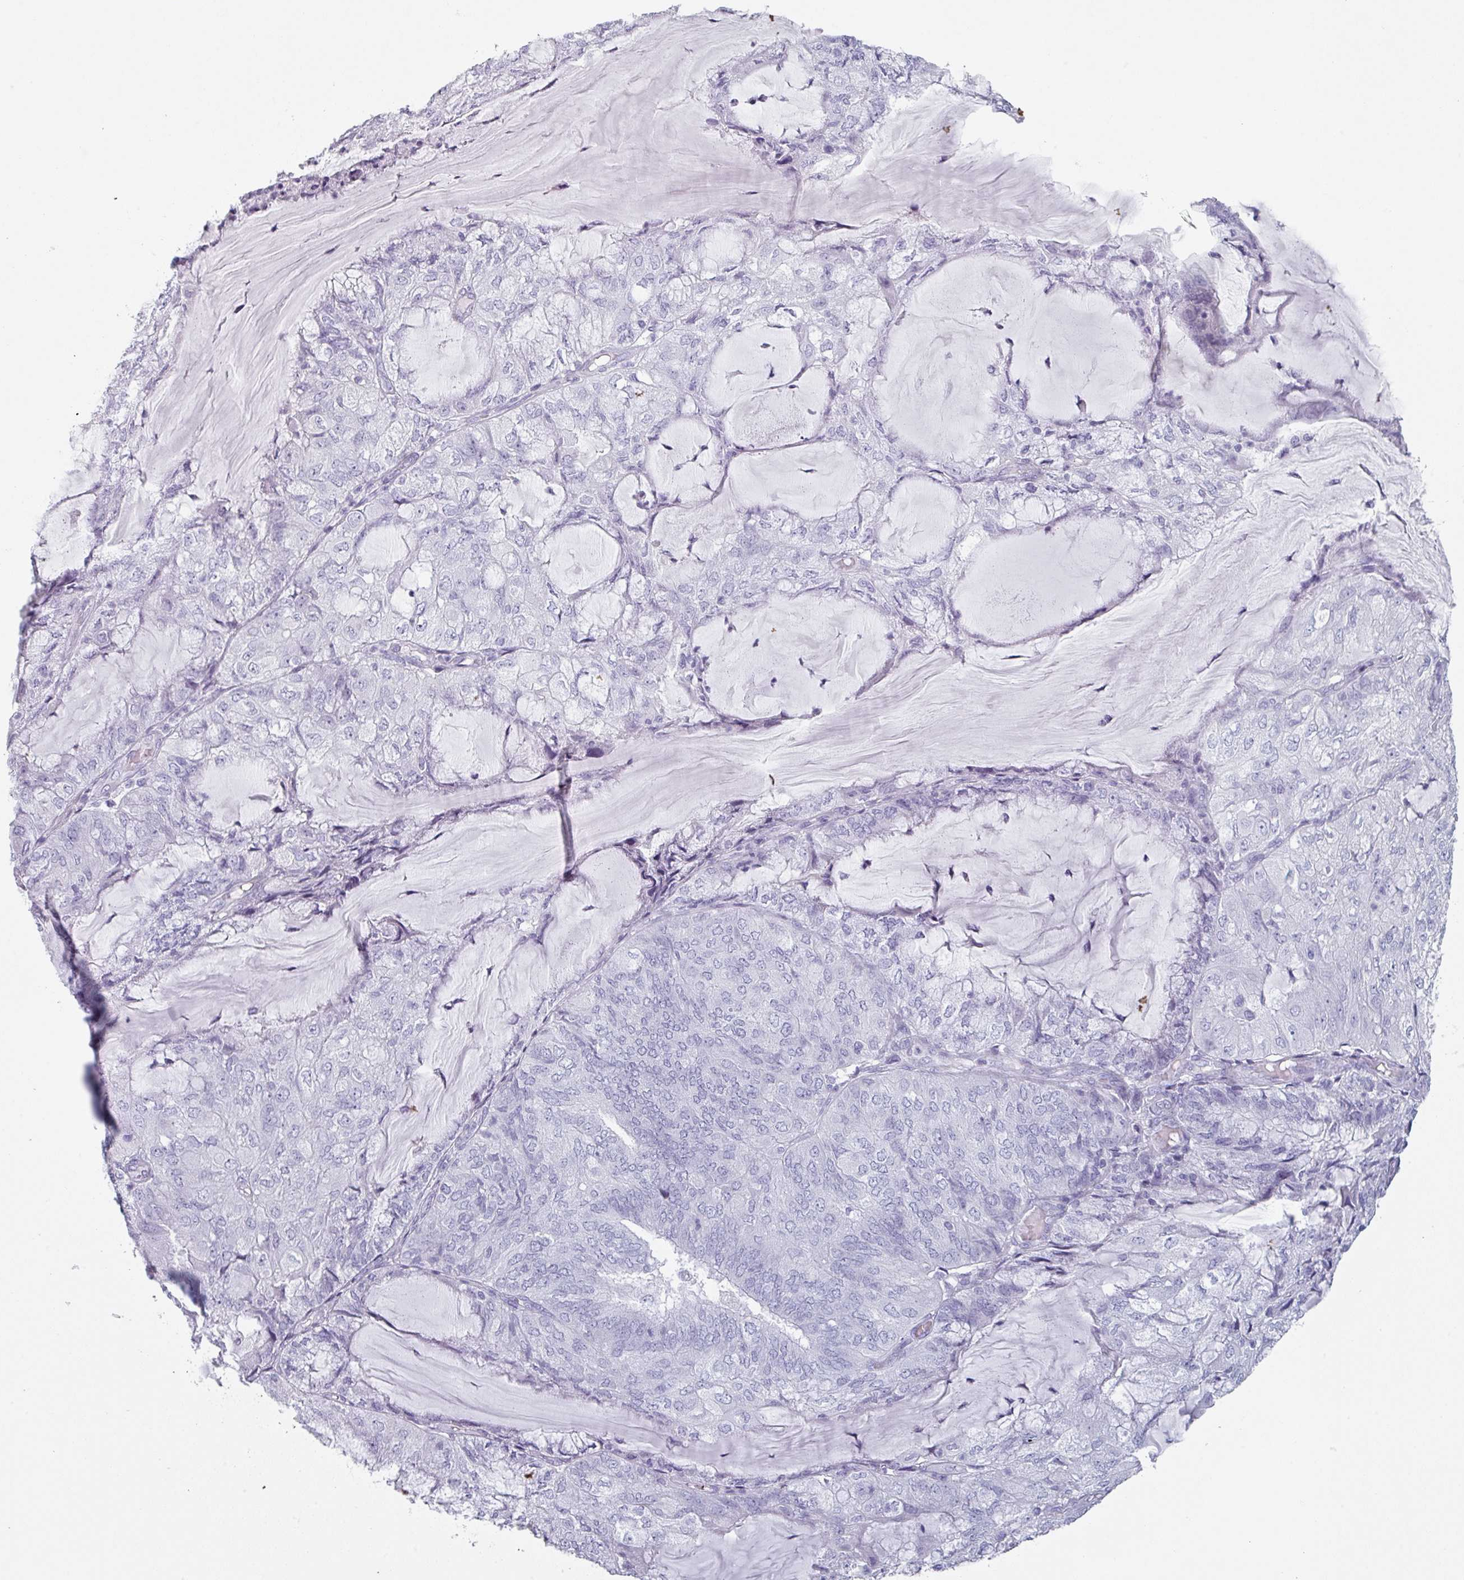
{"staining": {"intensity": "negative", "quantity": "none", "location": "none"}, "tissue": "endometrial cancer", "cell_type": "Tumor cells", "image_type": "cancer", "snomed": [{"axis": "morphology", "description": "Adenocarcinoma, NOS"}, {"axis": "topography", "description": "Endometrium"}], "caption": "Tumor cells are negative for brown protein staining in endometrial adenocarcinoma.", "gene": "SLC35G2", "patient": {"sex": "female", "age": 81}}